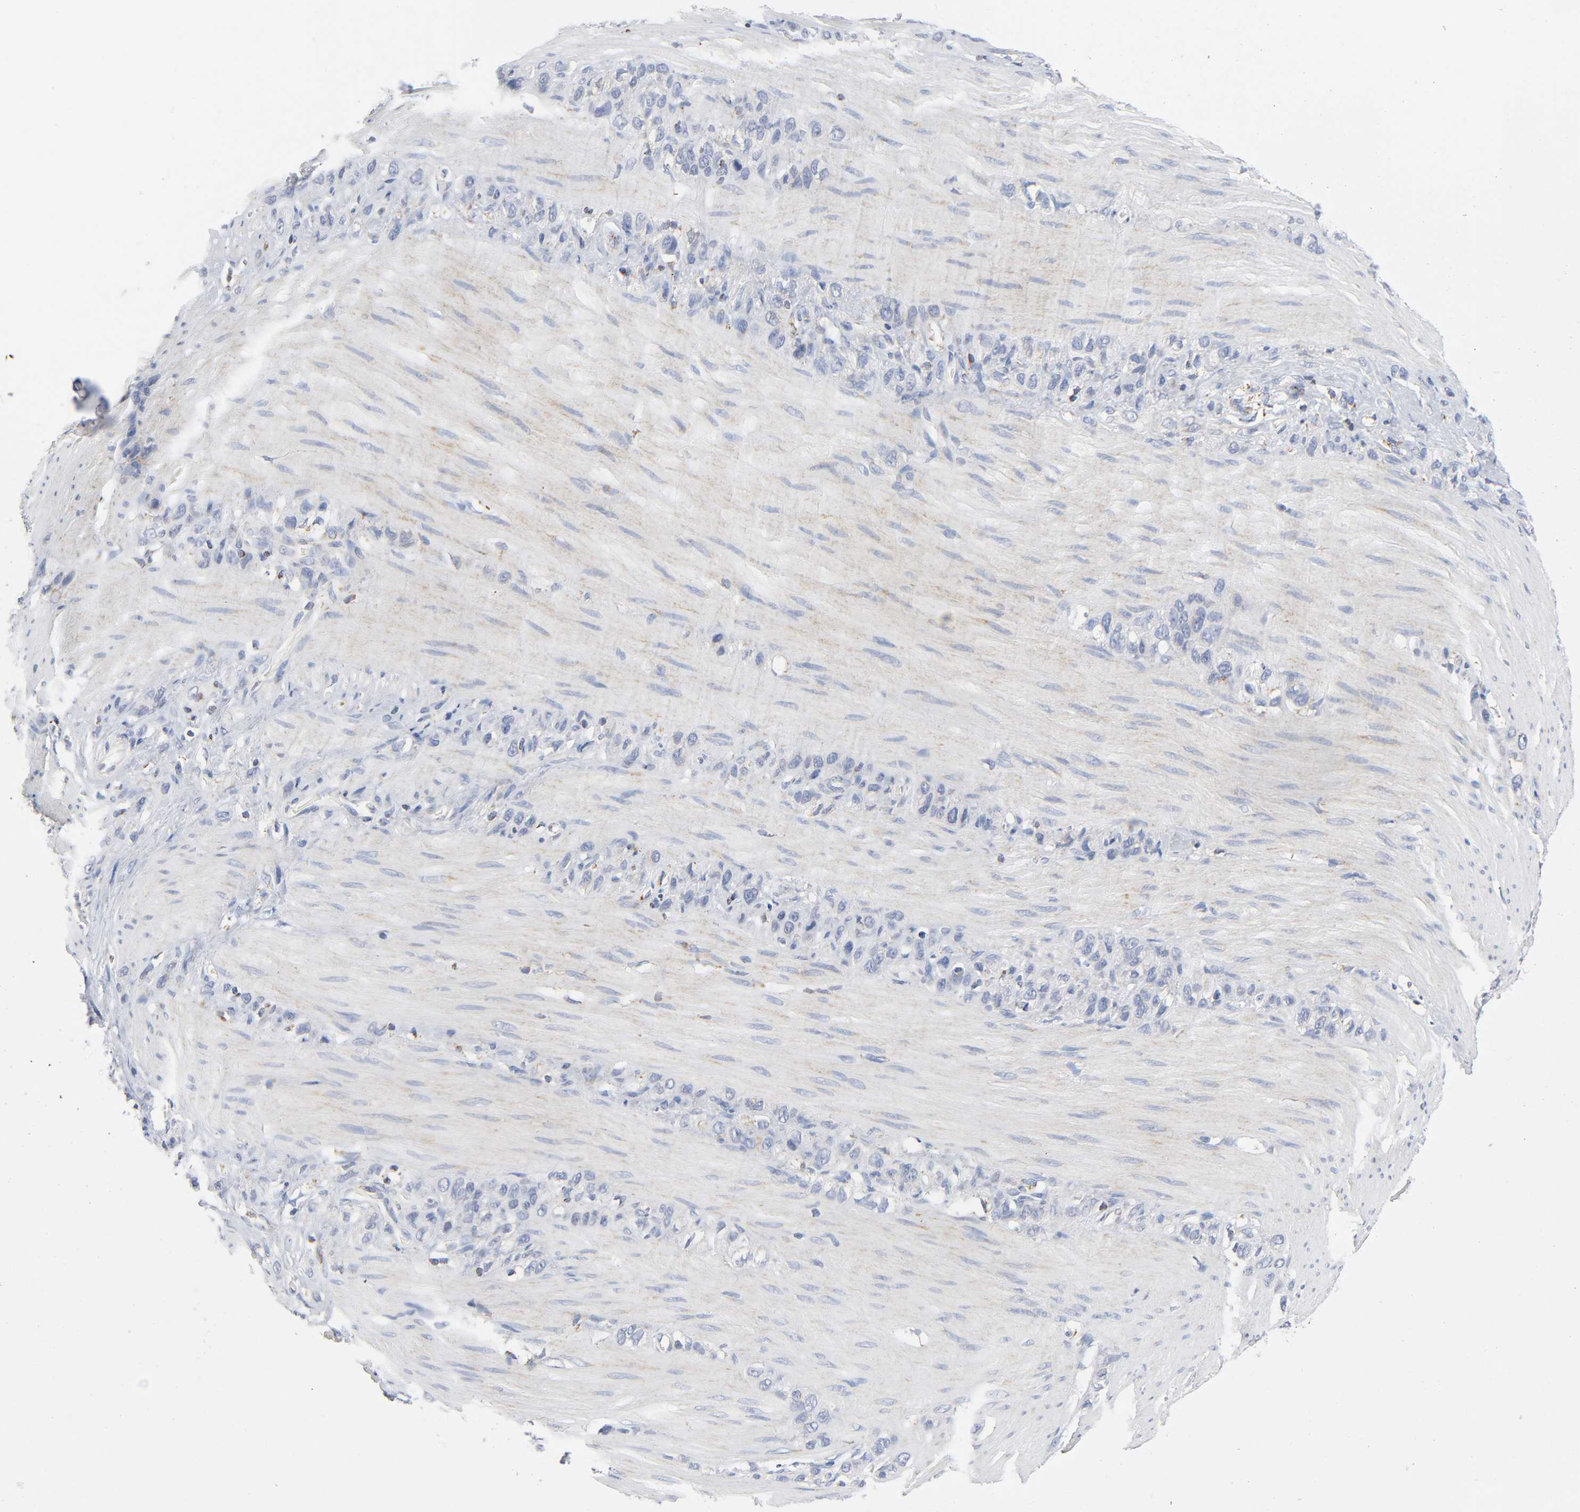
{"staining": {"intensity": "negative", "quantity": "none", "location": "none"}, "tissue": "stomach cancer", "cell_type": "Tumor cells", "image_type": "cancer", "snomed": [{"axis": "morphology", "description": "Normal tissue, NOS"}, {"axis": "morphology", "description": "Adenocarcinoma, NOS"}, {"axis": "morphology", "description": "Adenocarcinoma, High grade"}, {"axis": "topography", "description": "Stomach, upper"}, {"axis": "topography", "description": "Stomach"}], "caption": "There is no significant staining in tumor cells of stomach adenocarcinoma.", "gene": "BAK1", "patient": {"sex": "female", "age": 65}}